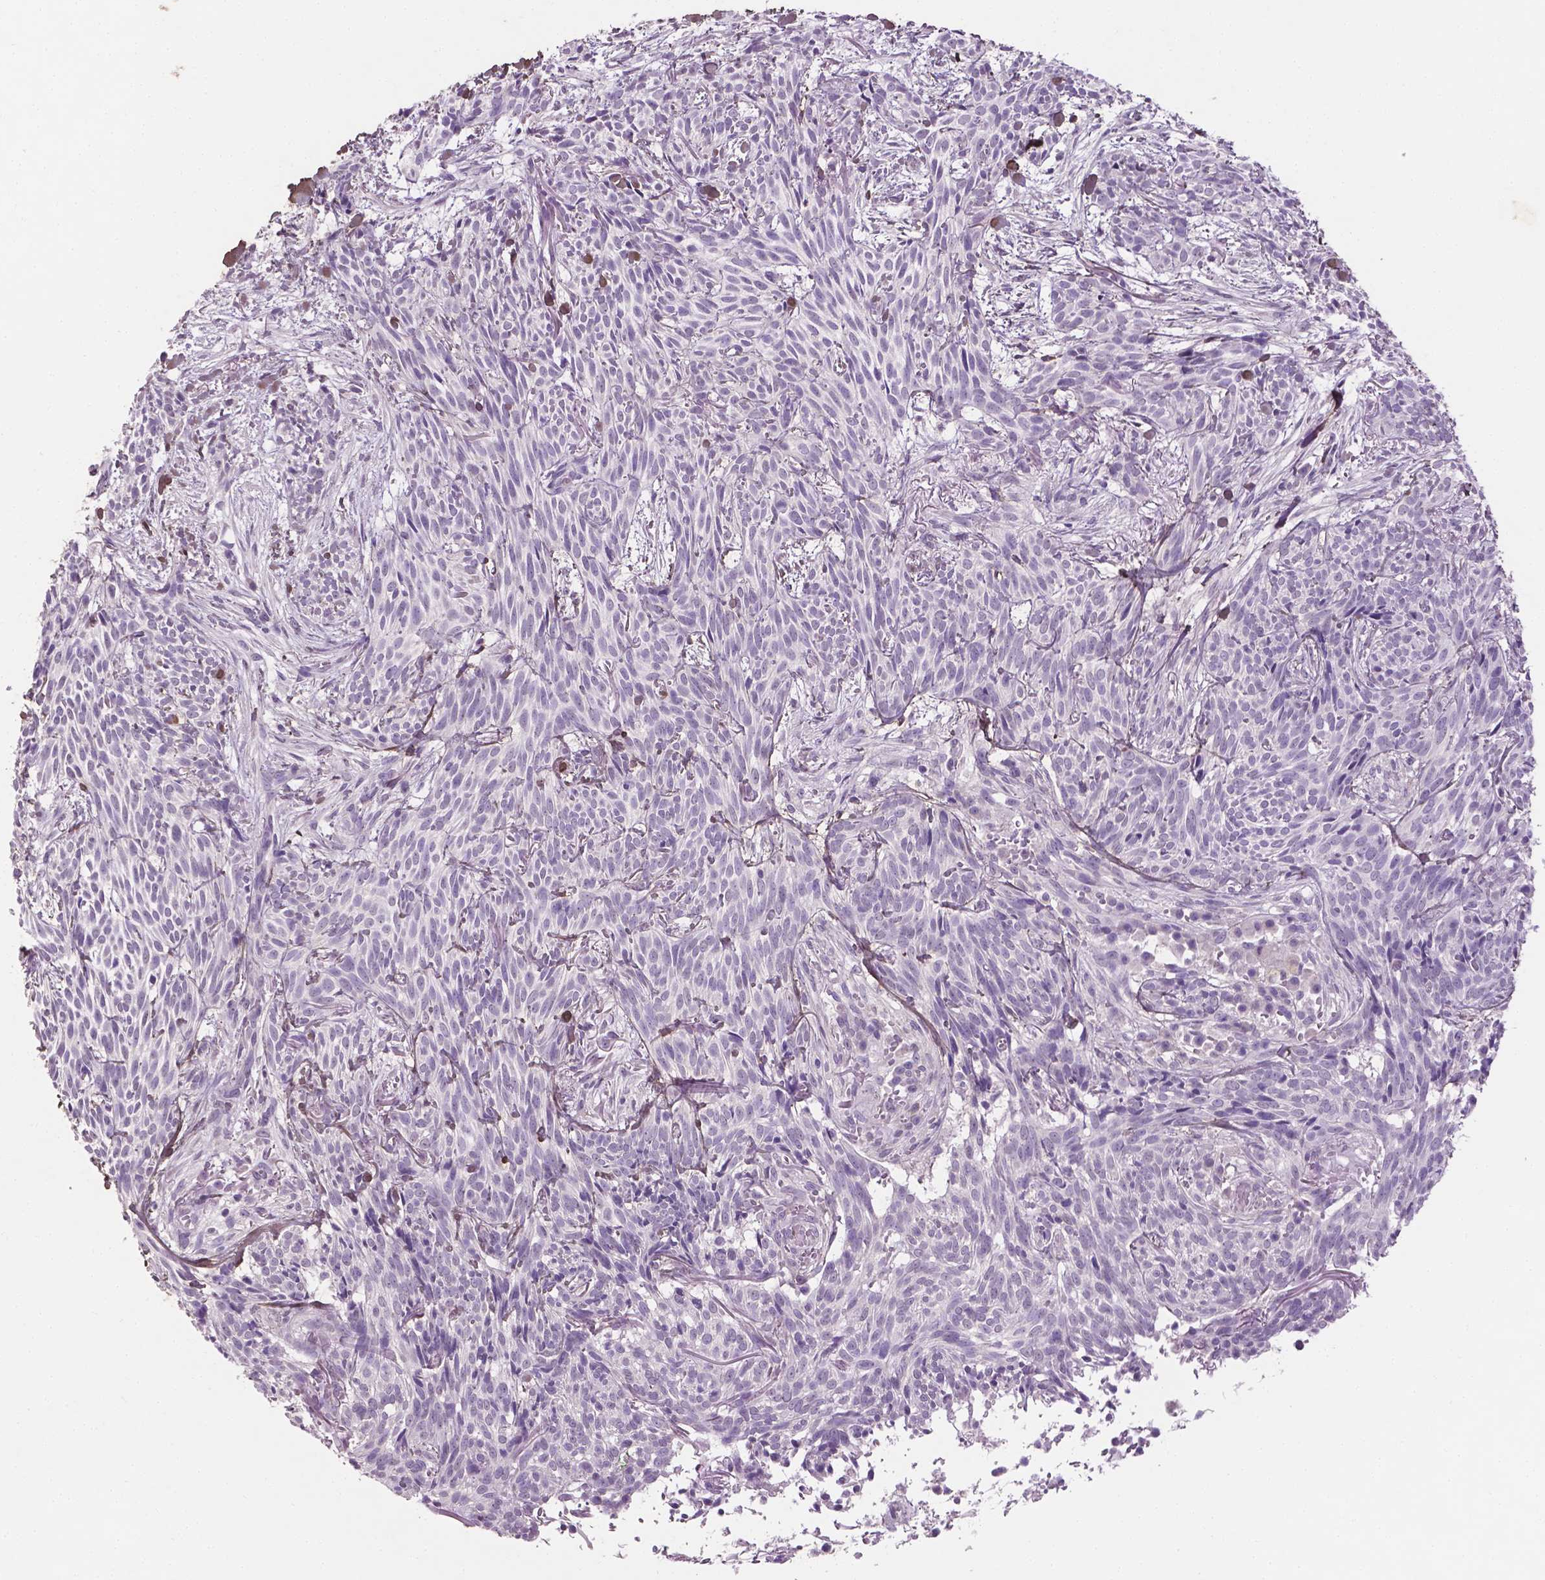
{"staining": {"intensity": "negative", "quantity": "none", "location": "none"}, "tissue": "skin cancer", "cell_type": "Tumor cells", "image_type": "cancer", "snomed": [{"axis": "morphology", "description": "Basal cell carcinoma"}, {"axis": "topography", "description": "Skin"}], "caption": "Photomicrograph shows no significant protein expression in tumor cells of basal cell carcinoma (skin).", "gene": "DLG2", "patient": {"sex": "male", "age": 71}}